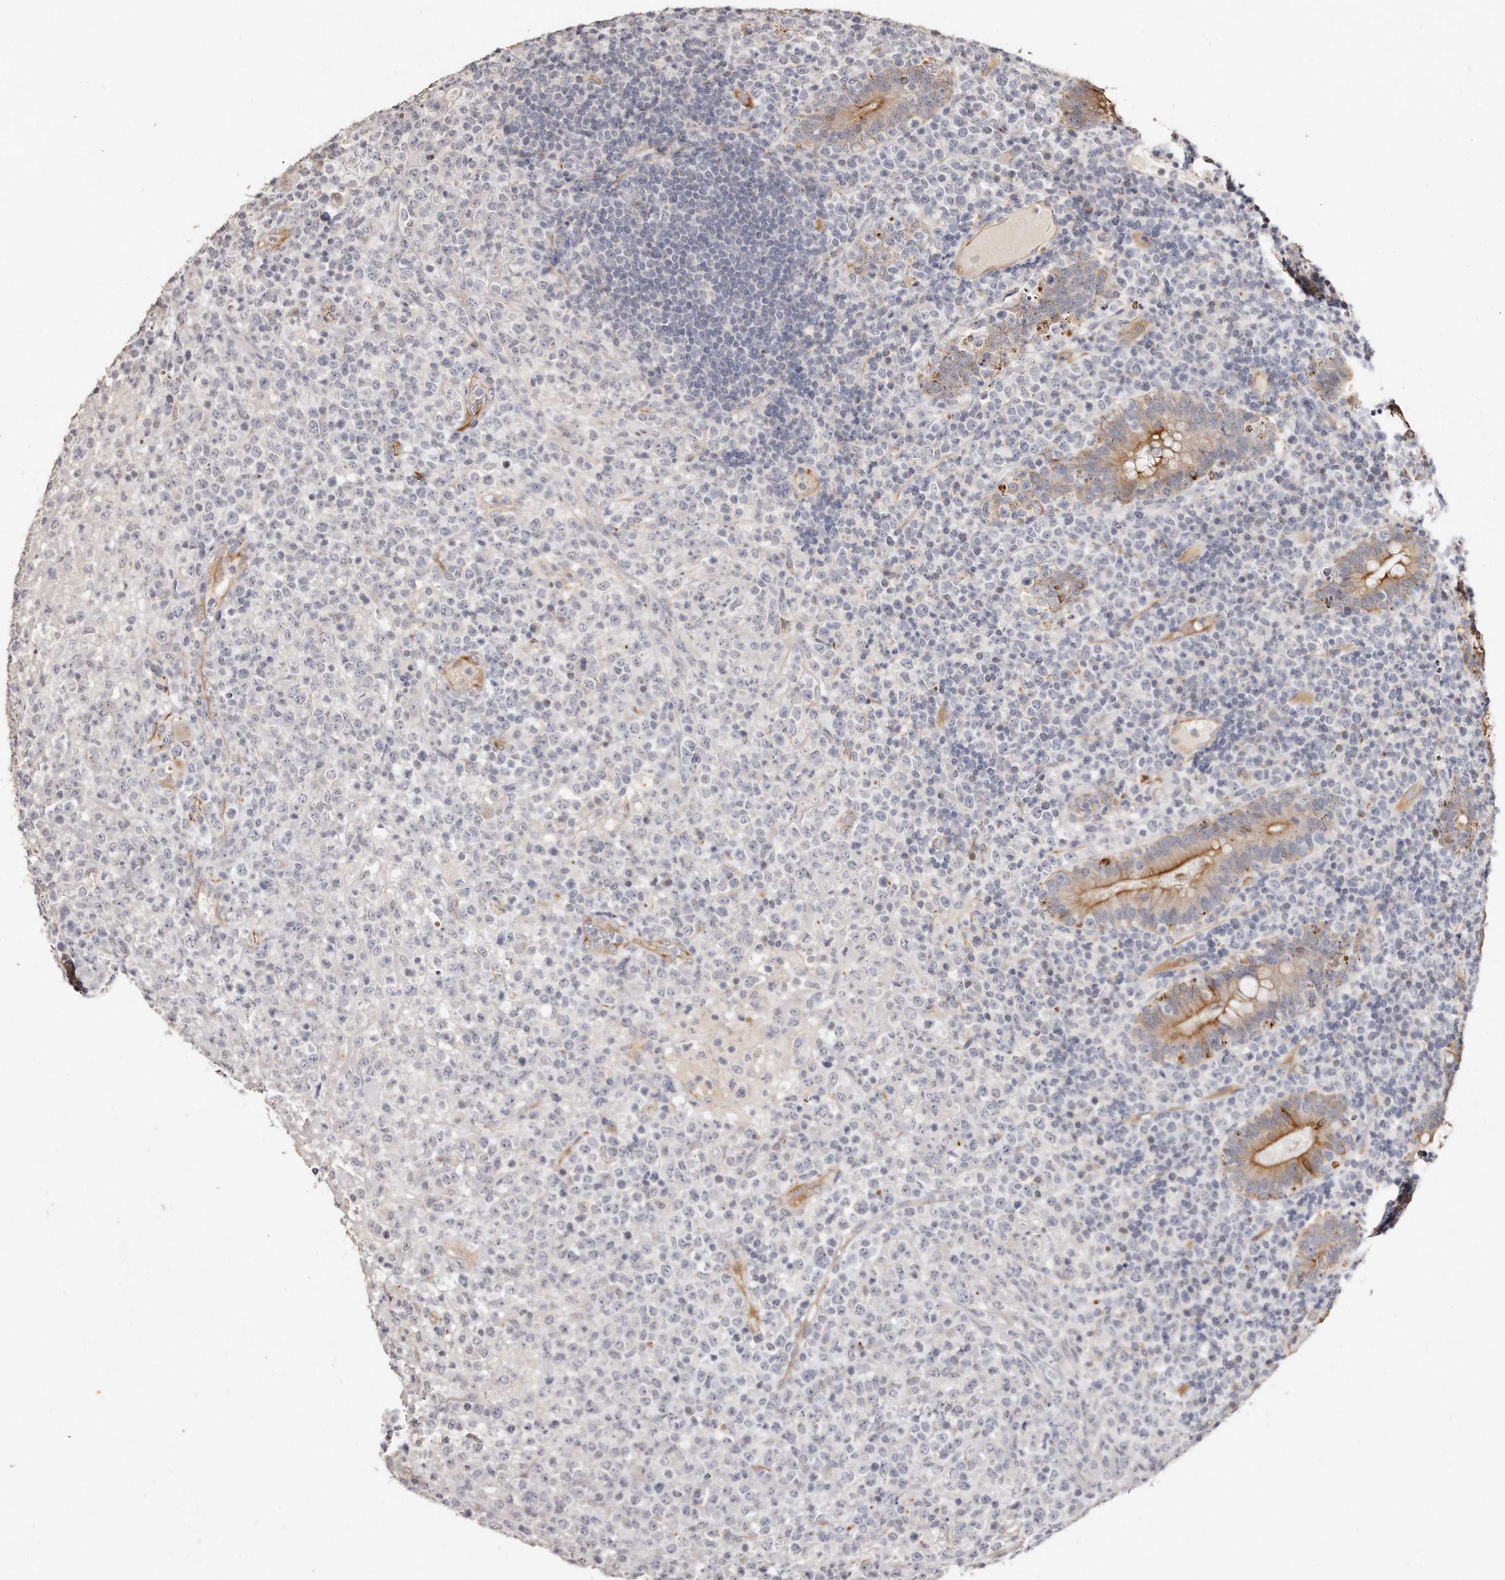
{"staining": {"intensity": "negative", "quantity": "none", "location": "none"}, "tissue": "lymphoma", "cell_type": "Tumor cells", "image_type": "cancer", "snomed": [{"axis": "morphology", "description": "Malignant lymphoma, non-Hodgkin's type, High grade"}, {"axis": "topography", "description": "Colon"}], "caption": "The immunohistochemistry (IHC) micrograph has no significant expression in tumor cells of malignant lymphoma, non-Hodgkin's type (high-grade) tissue.", "gene": "ZYG11A", "patient": {"sex": "female", "age": 53}}